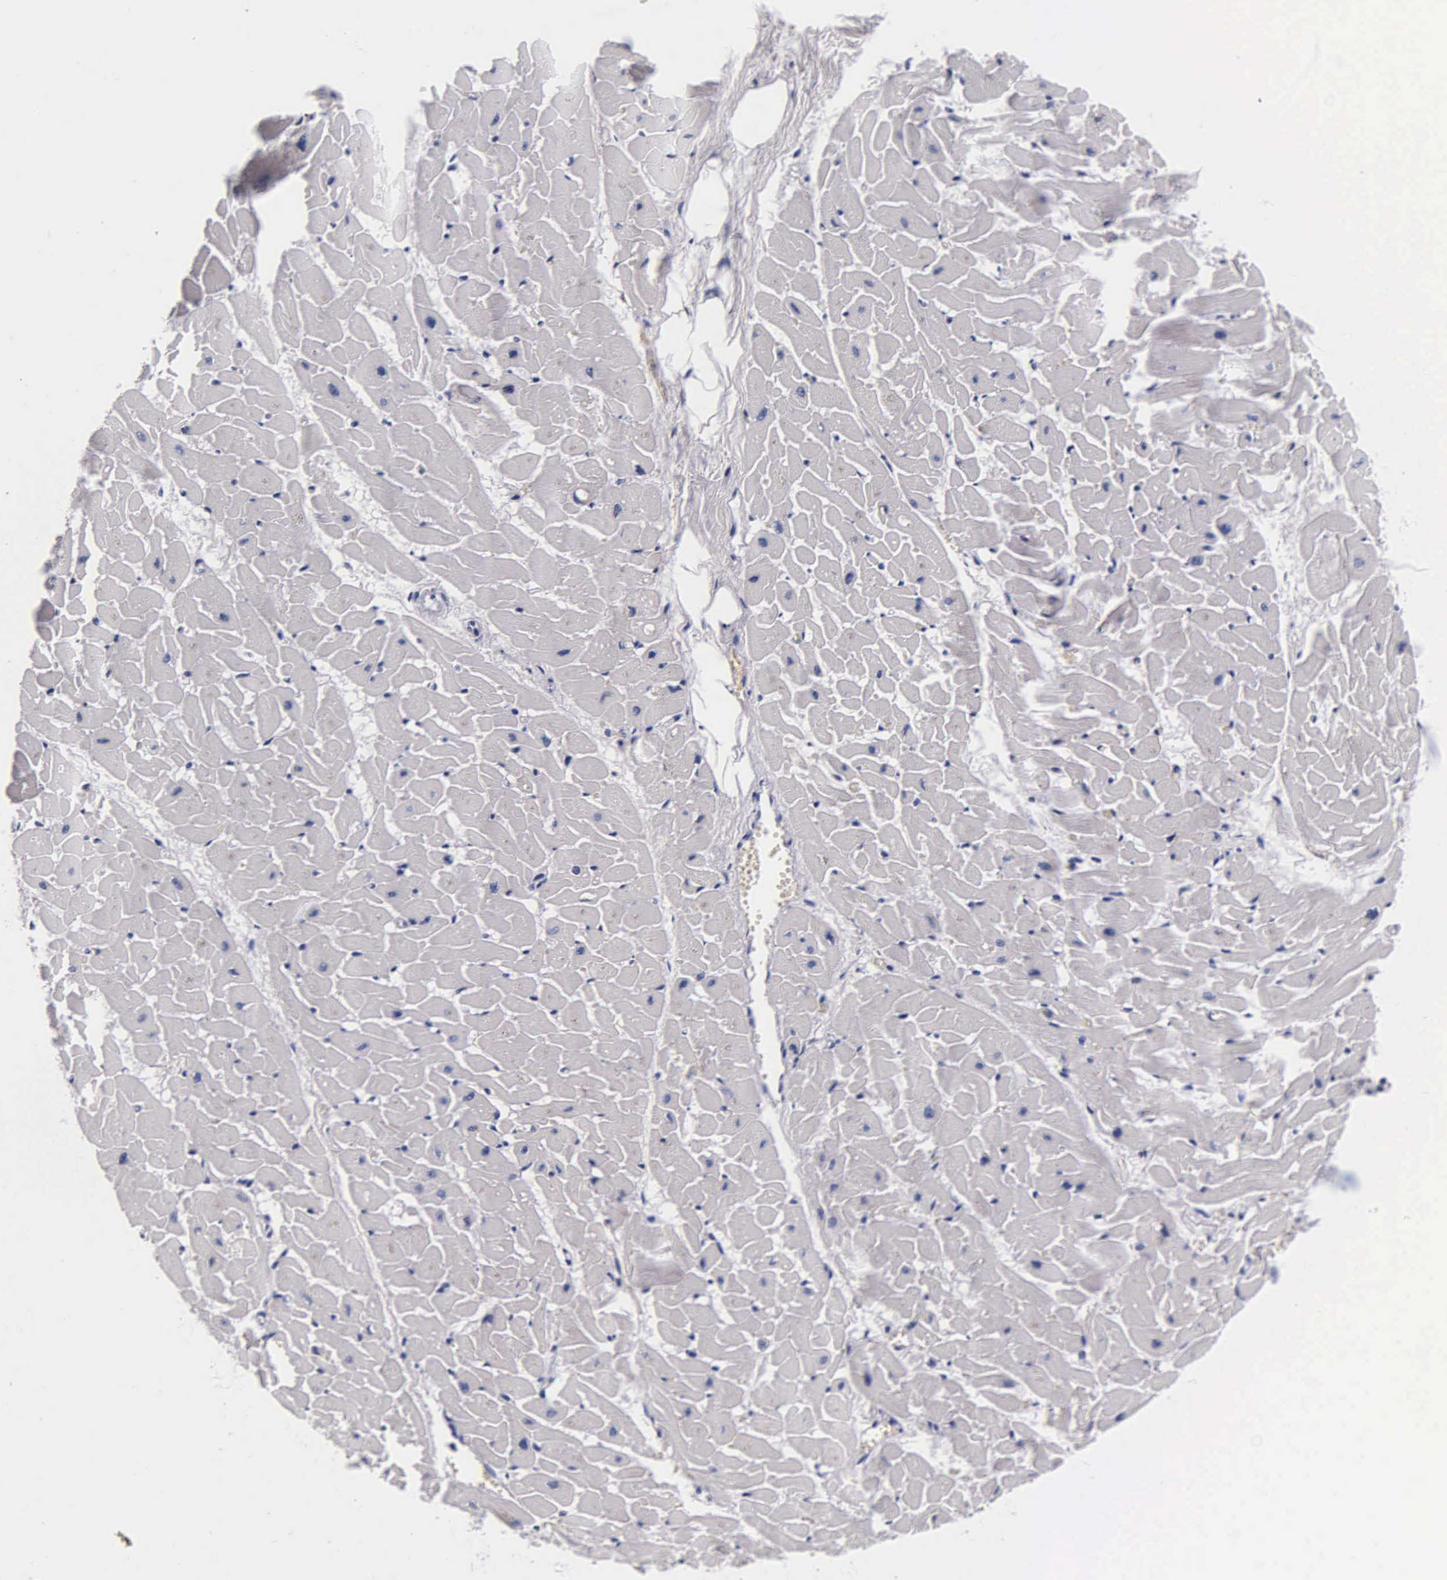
{"staining": {"intensity": "negative", "quantity": "none", "location": "none"}, "tissue": "heart muscle", "cell_type": "Cardiomyocytes", "image_type": "normal", "snomed": [{"axis": "morphology", "description": "Normal tissue, NOS"}, {"axis": "topography", "description": "Heart"}], "caption": "DAB (3,3'-diaminobenzidine) immunohistochemical staining of unremarkable heart muscle displays no significant staining in cardiomyocytes.", "gene": "INS", "patient": {"sex": "female", "age": 19}}